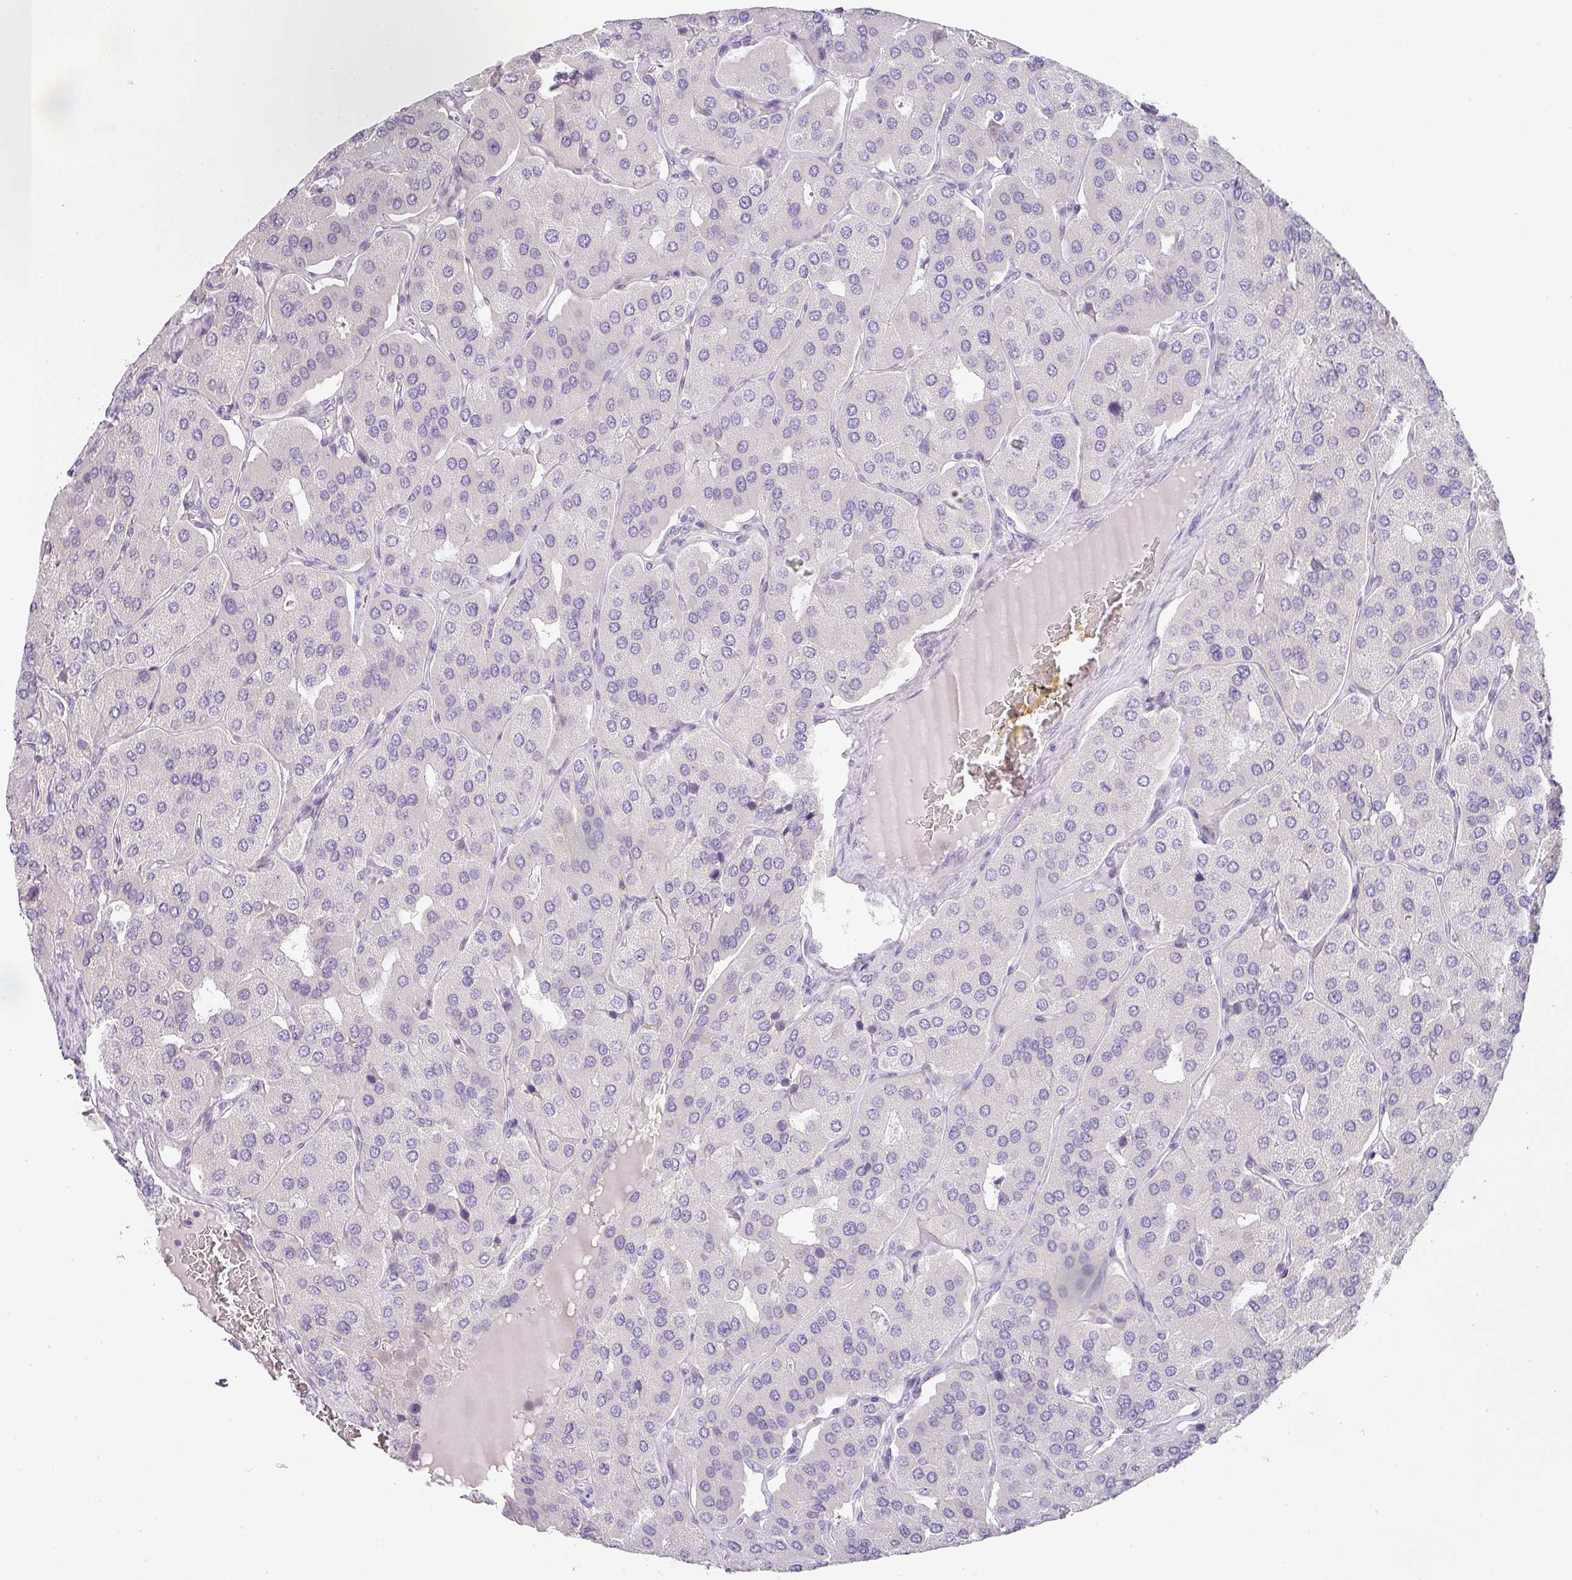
{"staining": {"intensity": "negative", "quantity": "none", "location": "none"}, "tissue": "parathyroid gland", "cell_type": "Glandular cells", "image_type": "normal", "snomed": [{"axis": "morphology", "description": "Normal tissue, NOS"}, {"axis": "morphology", "description": "Adenoma, NOS"}, {"axis": "topography", "description": "Parathyroid gland"}], "caption": "High magnification brightfield microscopy of unremarkable parathyroid gland stained with DAB (3,3'-diaminobenzidine) (brown) and counterstained with hematoxylin (blue): glandular cells show no significant staining.", "gene": "BTLA", "patient": {"sex": "female", "age": 86}}